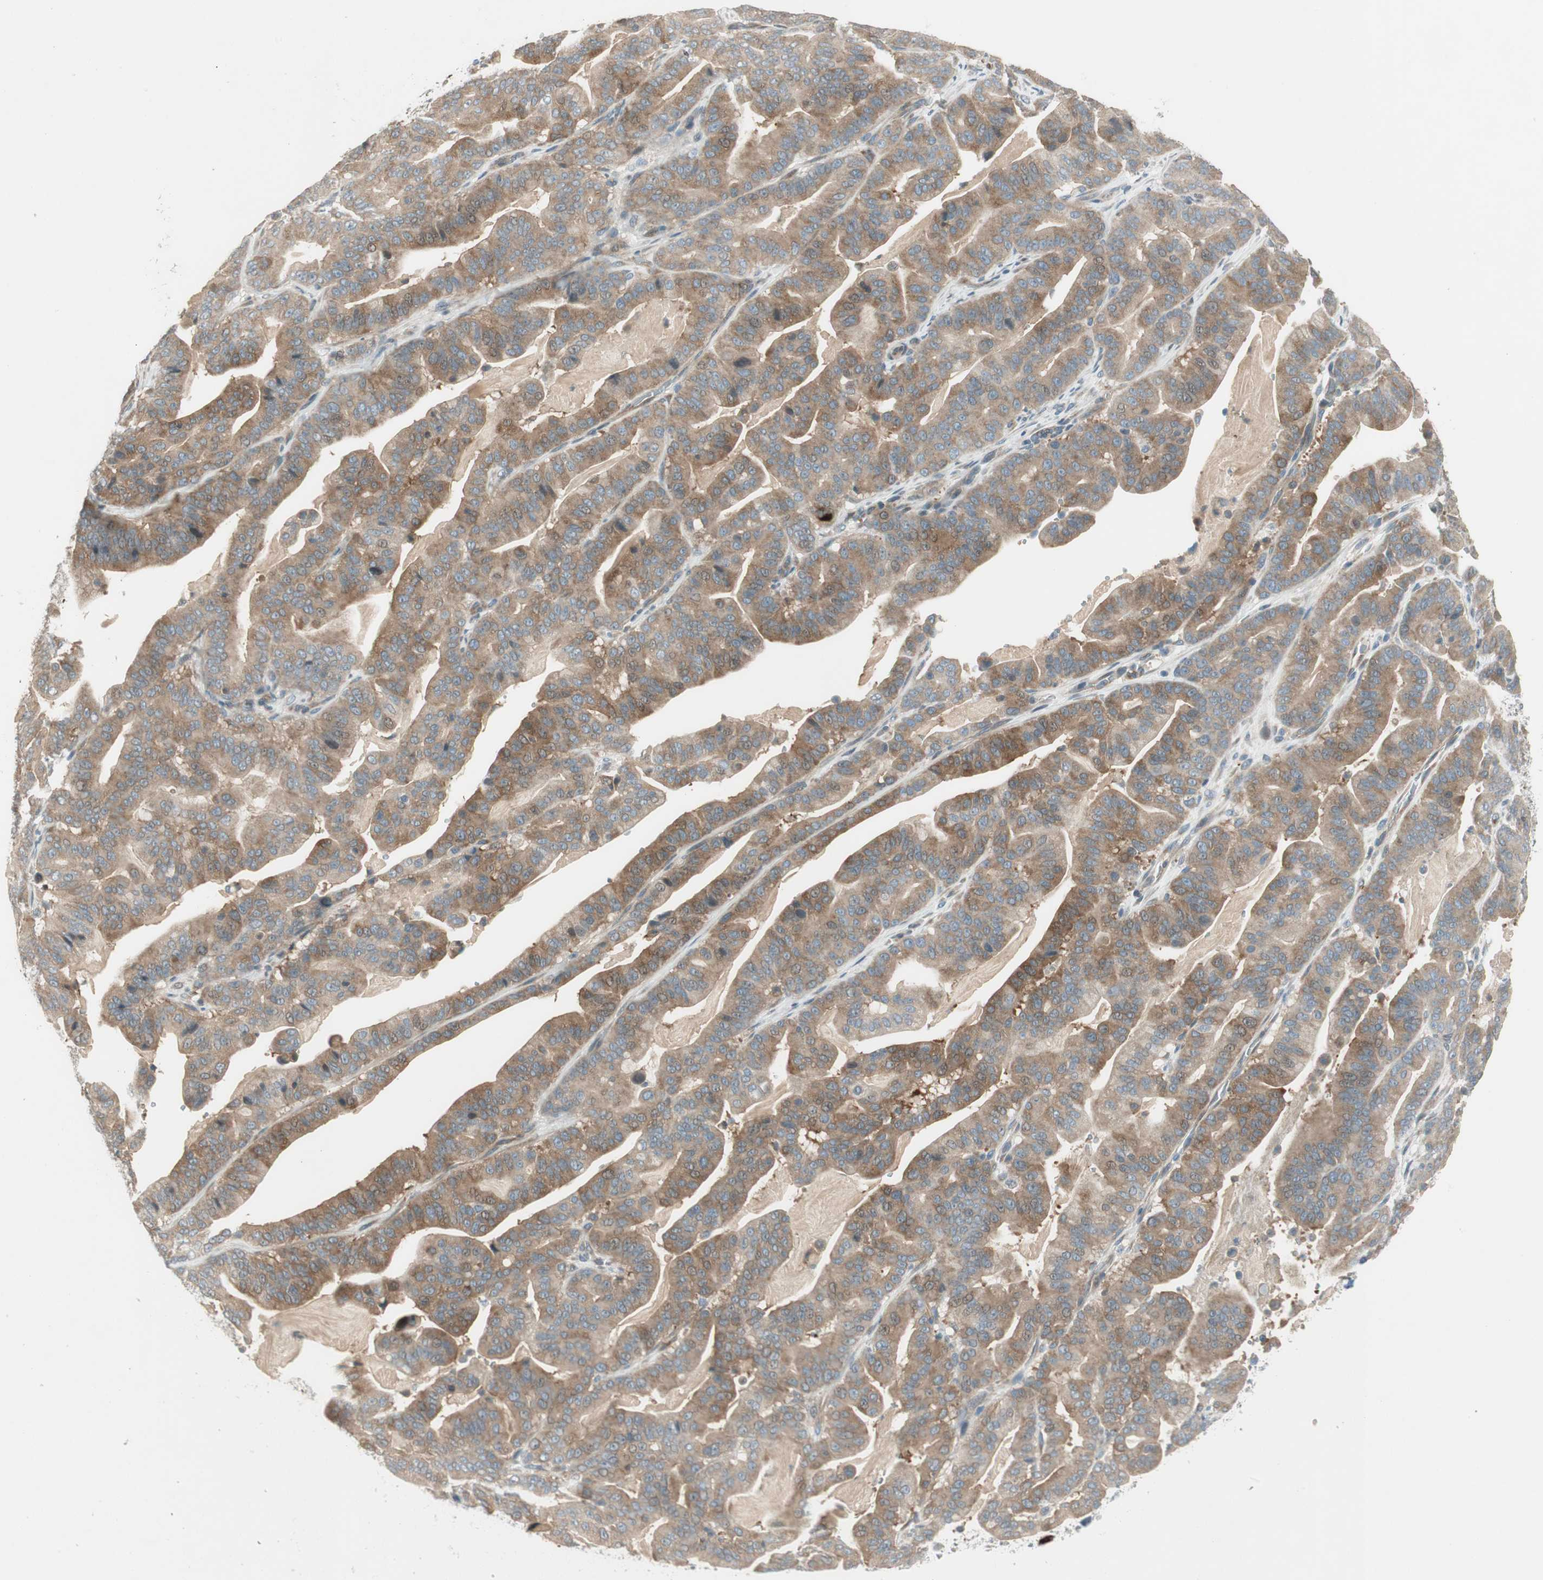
{"staining": {"intensity": "moderate", "quantity": ">75%", "location": "cytoplasmic/membranous"}, "tissue": "pancreatic cancer", "cell_type": "Tumor cells", "image_type": "cancer", "snomed": [{"axis": "morphology", "description": "Adenocarcinoma, NOS"}, {"axis": "topography", "description": "Pancreas"}], "caption": "Pancreatic adenocarcinoma was stained to show a protein in brown. There is medium levels of moderate cytoplasmic/membranous positivity in about >75% of tumor cells. Using DAB (3,3'-diaminobenzidine) (brown) and hematoxylin (blue) stains, captured at high magnification using brightfield microscopy.", "gene": "CGRRF1", "patient": {"sex": "male", "age": 63}}